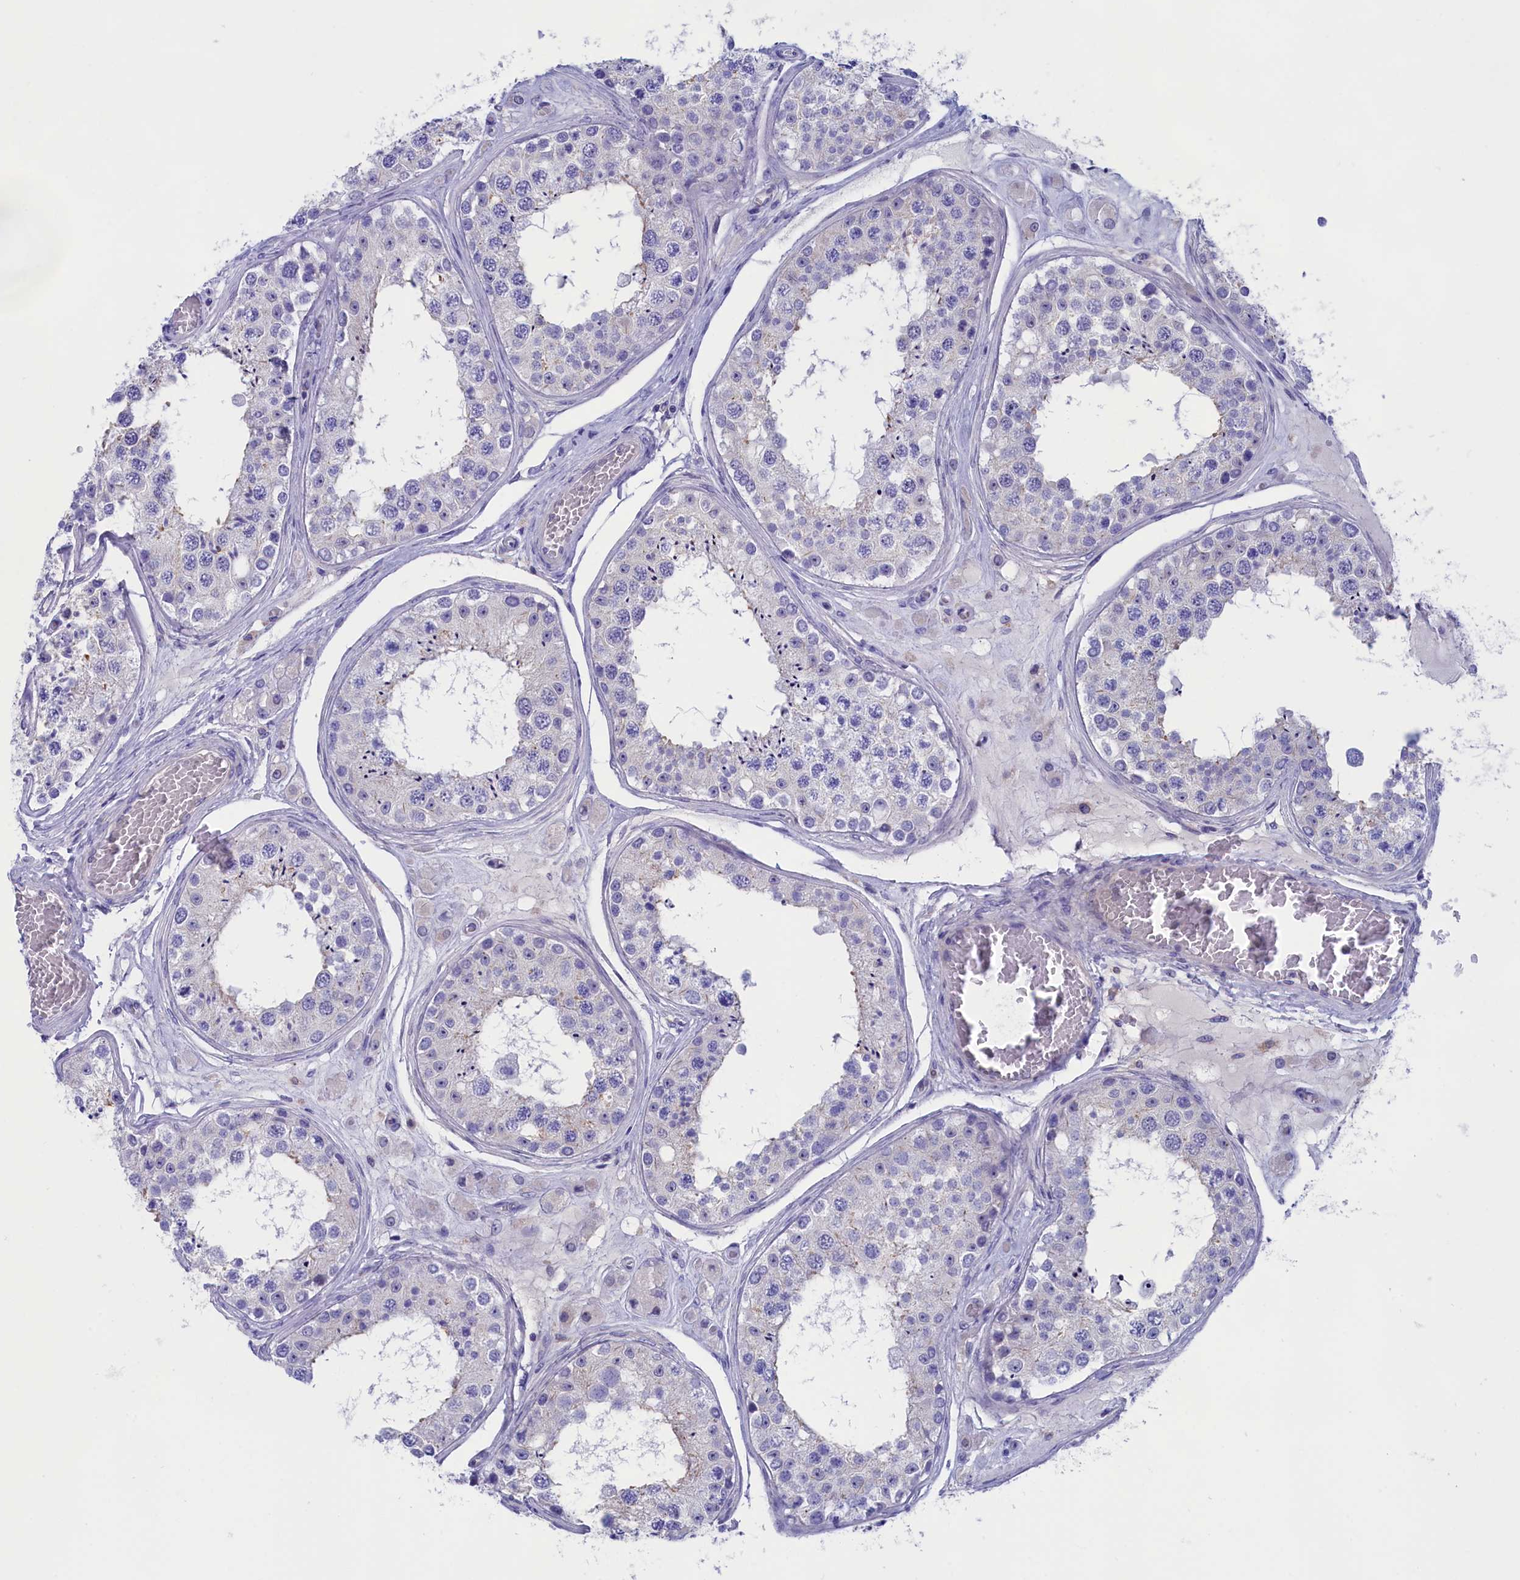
{"staining": {"intensity": "negative", "quantity": "none", "location": "none"}, "tissue": "testis", "cell_type": "Cells in seminiferous ducts", "image_type": "normal", "snomed": [{"axis": "morphology", "description": "Normal tissue, NOS"}, {"axis": "topography", "description": "Testis"}], "caption": "Photomicrograph shows no significant protein staining in cells in seminiferous ducts of normal testis. The staining is performed using DAB (3,3'-diaminobenzidine) brown chromogen with nuclei counter-stained in using hematoxylin.", "gene": "VPS35L", "patient": {"sex": "male", "age": 25}}